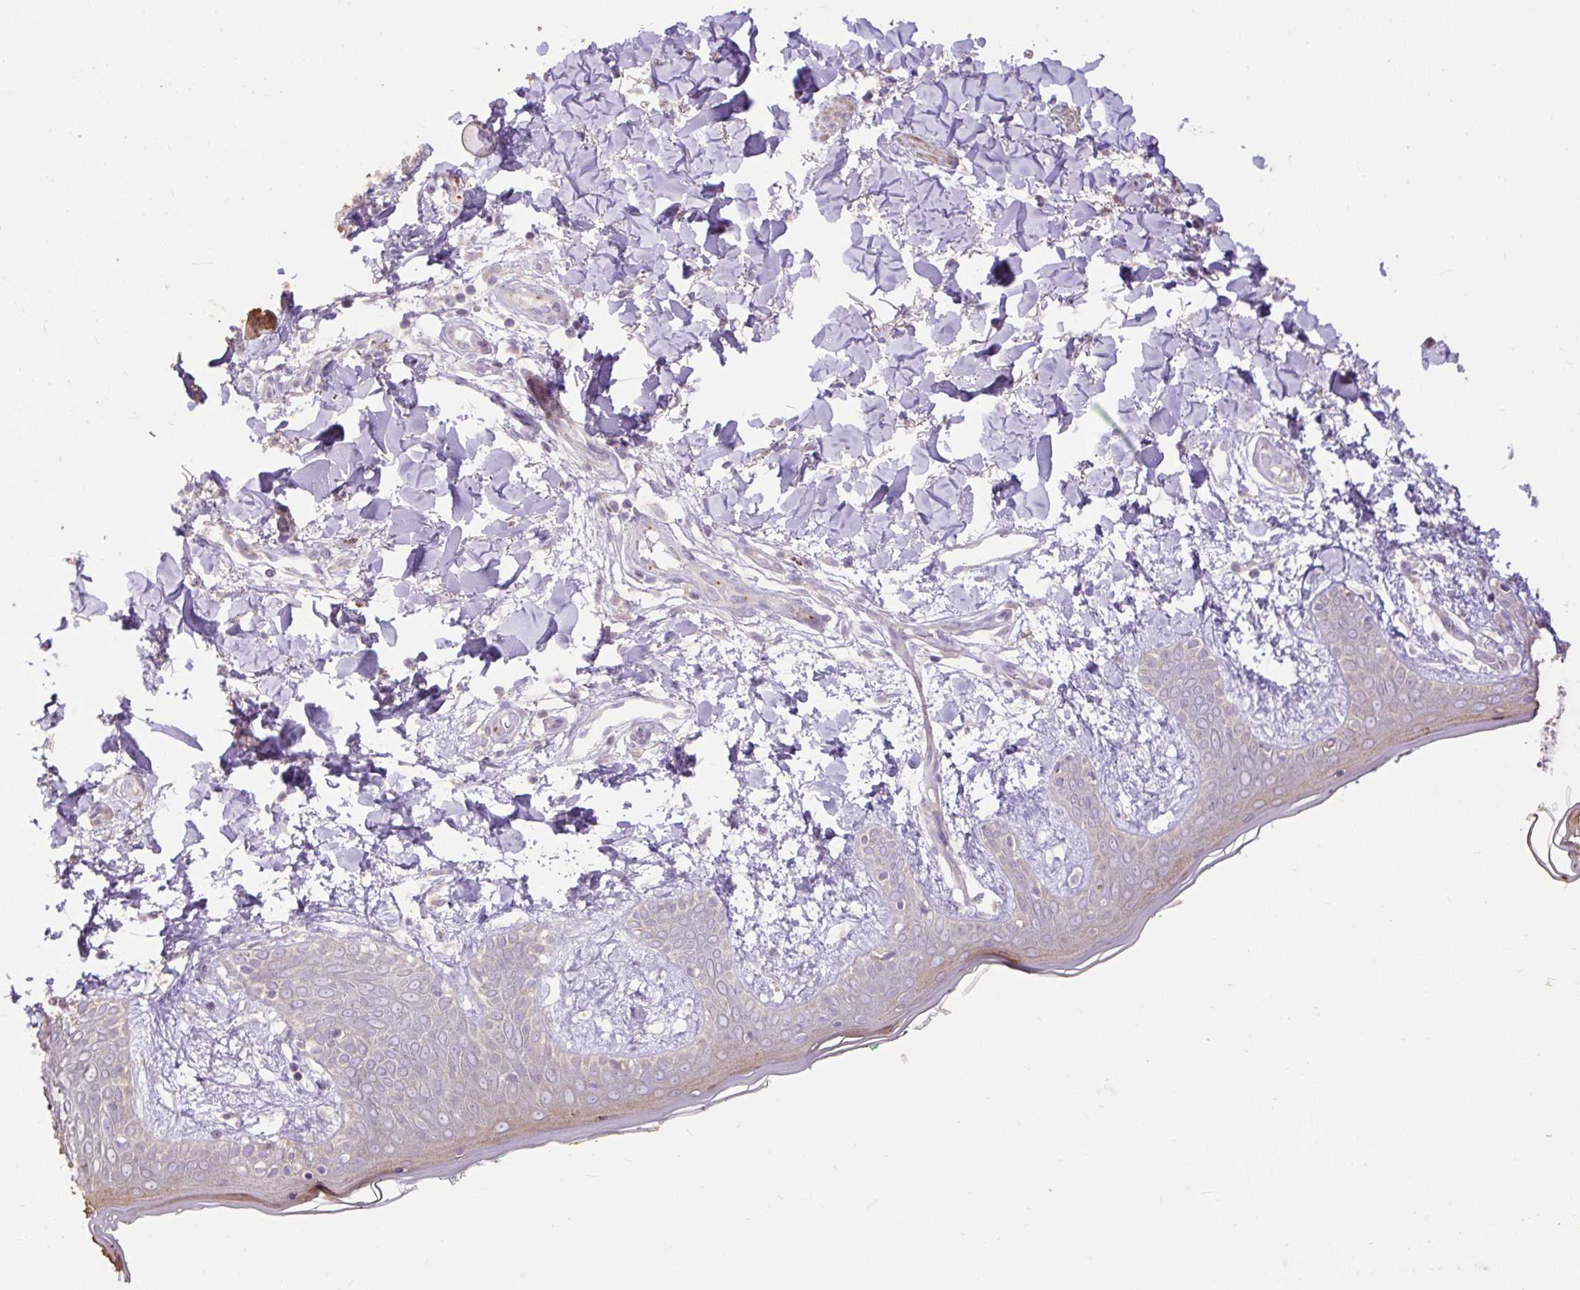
{"staining": {"intensity": "negative", "quantity": "none", "location": "none"}, "tissue": "skin", "cell_type": "Fibroblasts", "image_type": "normal", "snomed": [{"axis": "morphology", "description": "Normal tissue, NOS"}, {"axis": "topography", "description": "Skin"}], "caption": "High power microscopy image of an immunohistochemistry (IHC) histopathology image of normal skin, revealing no significant expression in fibroblasts. (DAB (3,3'-diaminobenzidine) IHC, high magnification).", "gene": "ABR", "patient": {"sex": "female", "age": 34}}